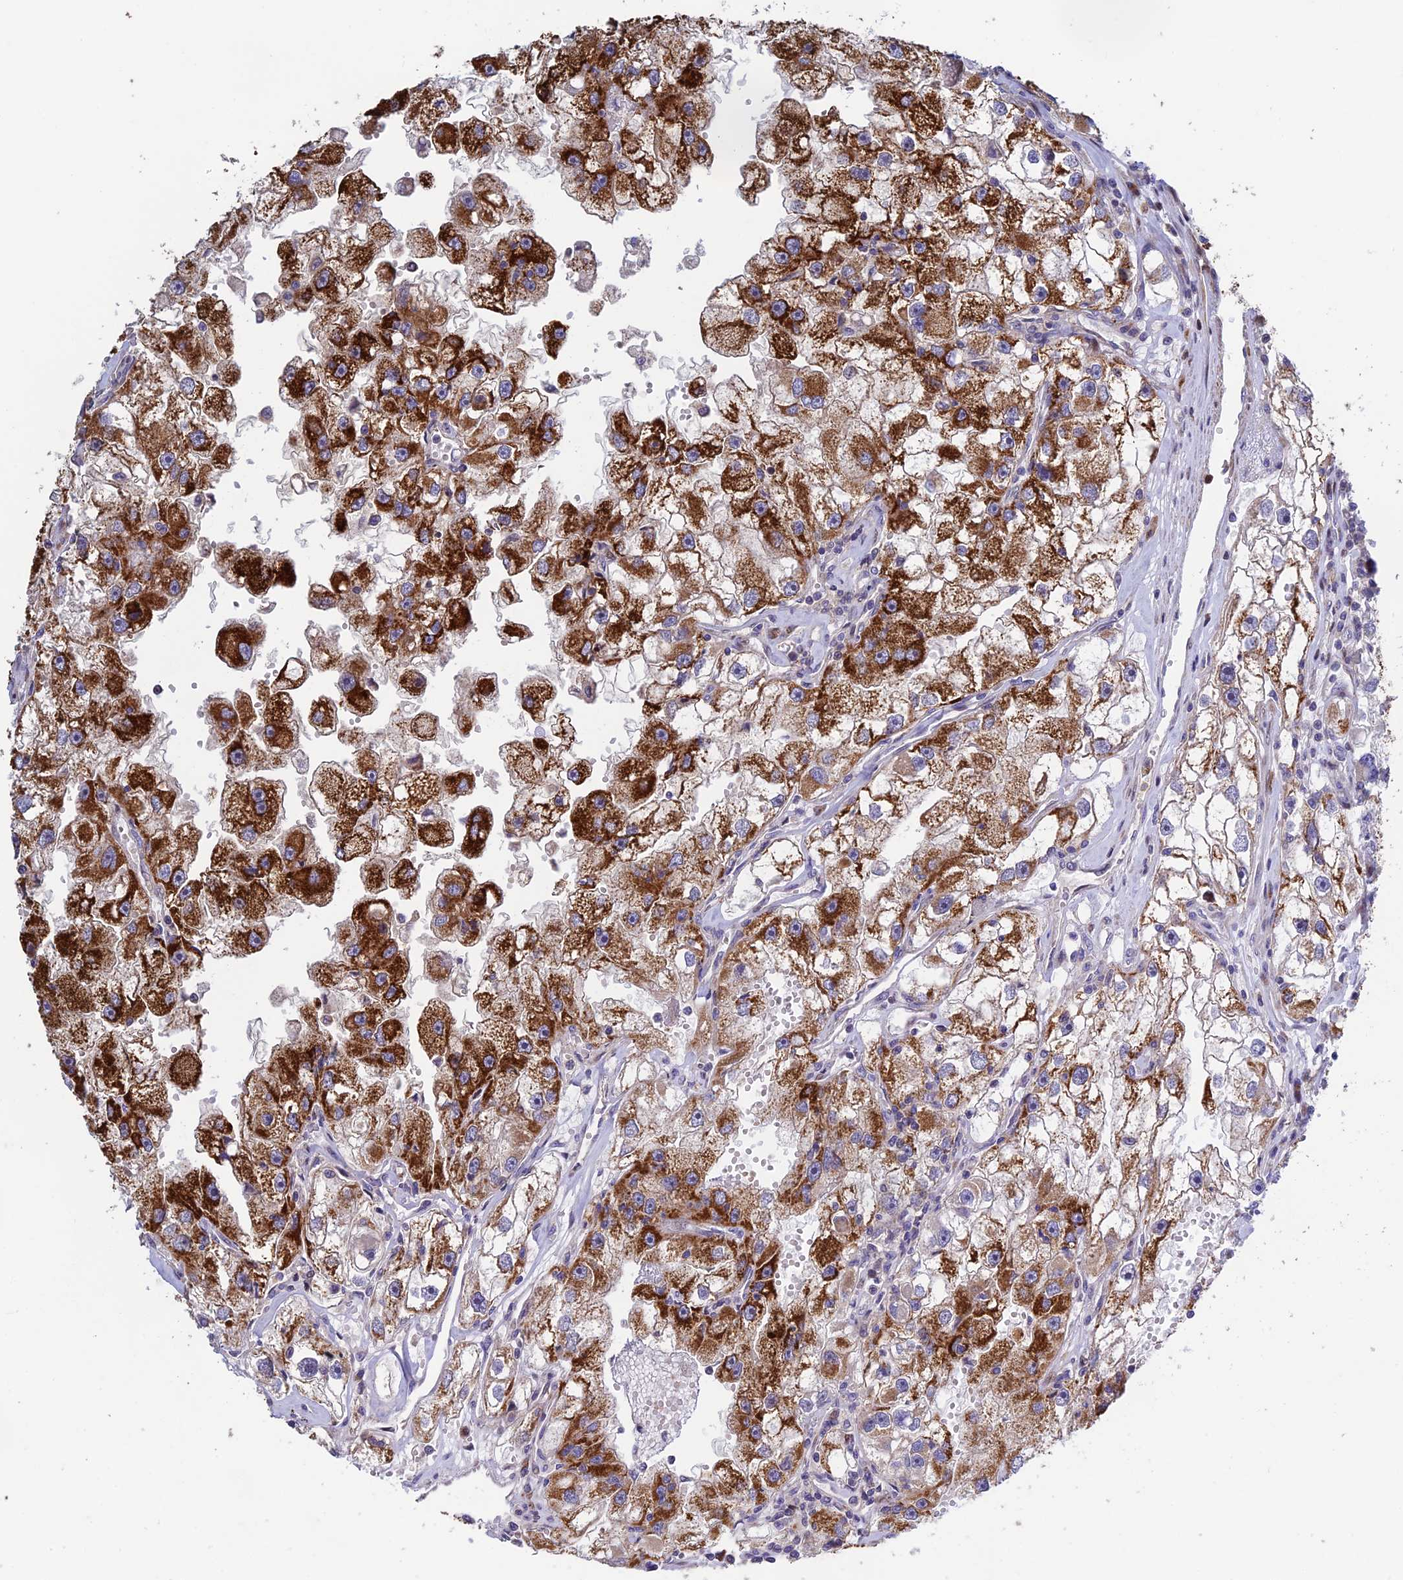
{"staining": {"intensity": "strong", "quantity": ">75%", "location": "cytoplasmic/membranous"}, "tissue": "renal cancer", "cell_type": "Tumor cells", "image_type": "cancer", "snomed": [{"axis": "morphology", "description": "Adenocarcinoma, NOS"}, {"axis": "topography", "description": "Kidney"}], "caption": "A high-resolution histopathology image shows immunohistochemistry staining of adenocarcinoma (renal), which exhibits strong cytoplasmic/membranous staining in approximately >75% of tumor cells.", "gene": "PRIM1", "patient": {"sex": "male", "age": 63}}